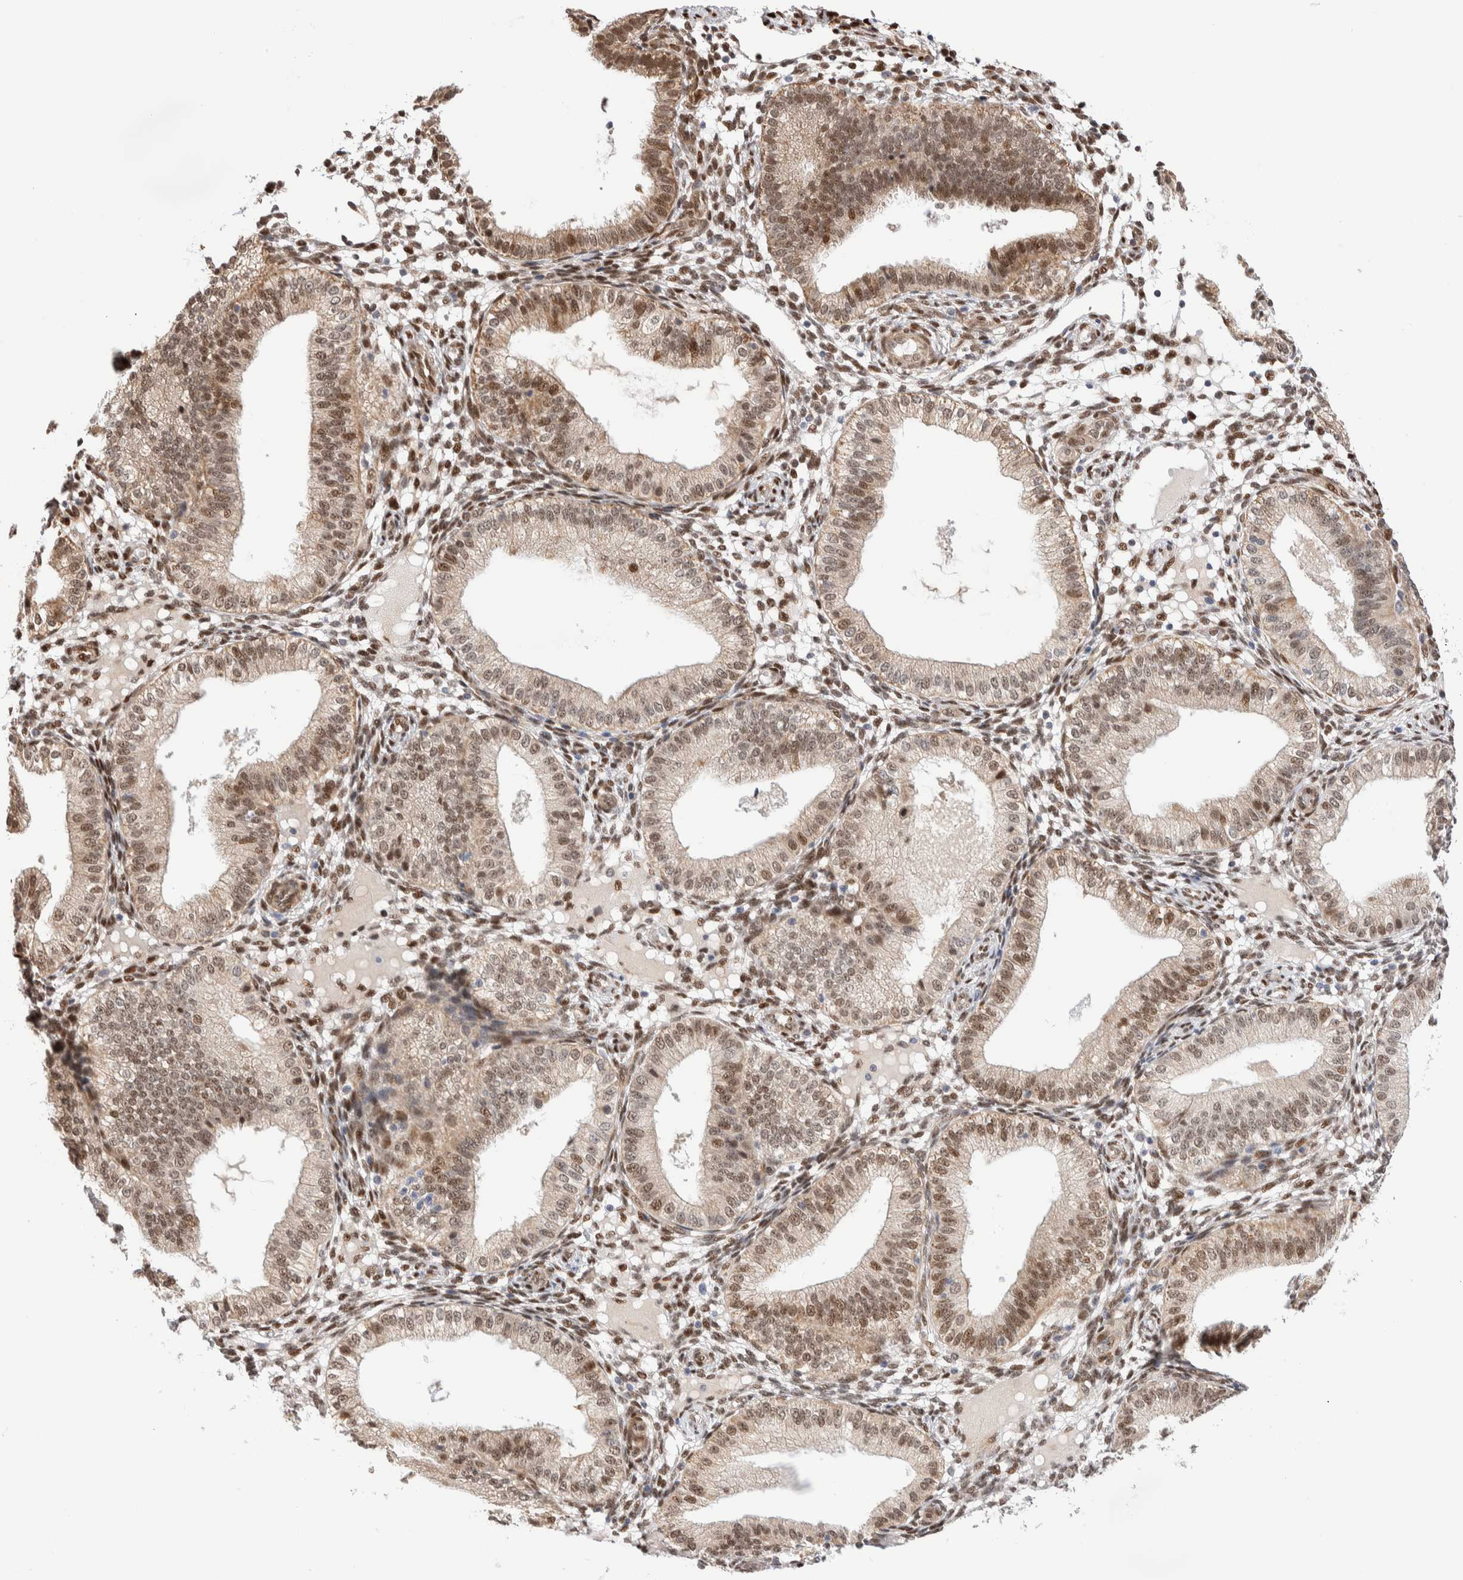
{"staining": {"intensity": "moderate", "quantity": "25%-75%", "location": "nuclear"}, "tissue": "endometrium", "cell_type": "Cells in endometrial stroma", "image_type": "normal", "snomed": [{"axis": "morphology", "description": "Normal tissue, NOS"}, {"axis": "topography", "description": "Endometrium"}], "caption": "Approximately 25%-75% of cells in endometrial stroma in normal endometrium reveal moderate nuclear protein staining as visualized by brown immunohistochemical staining.", "gene": "NSMAF", "patient": {"sex": "female", "age": 39}}